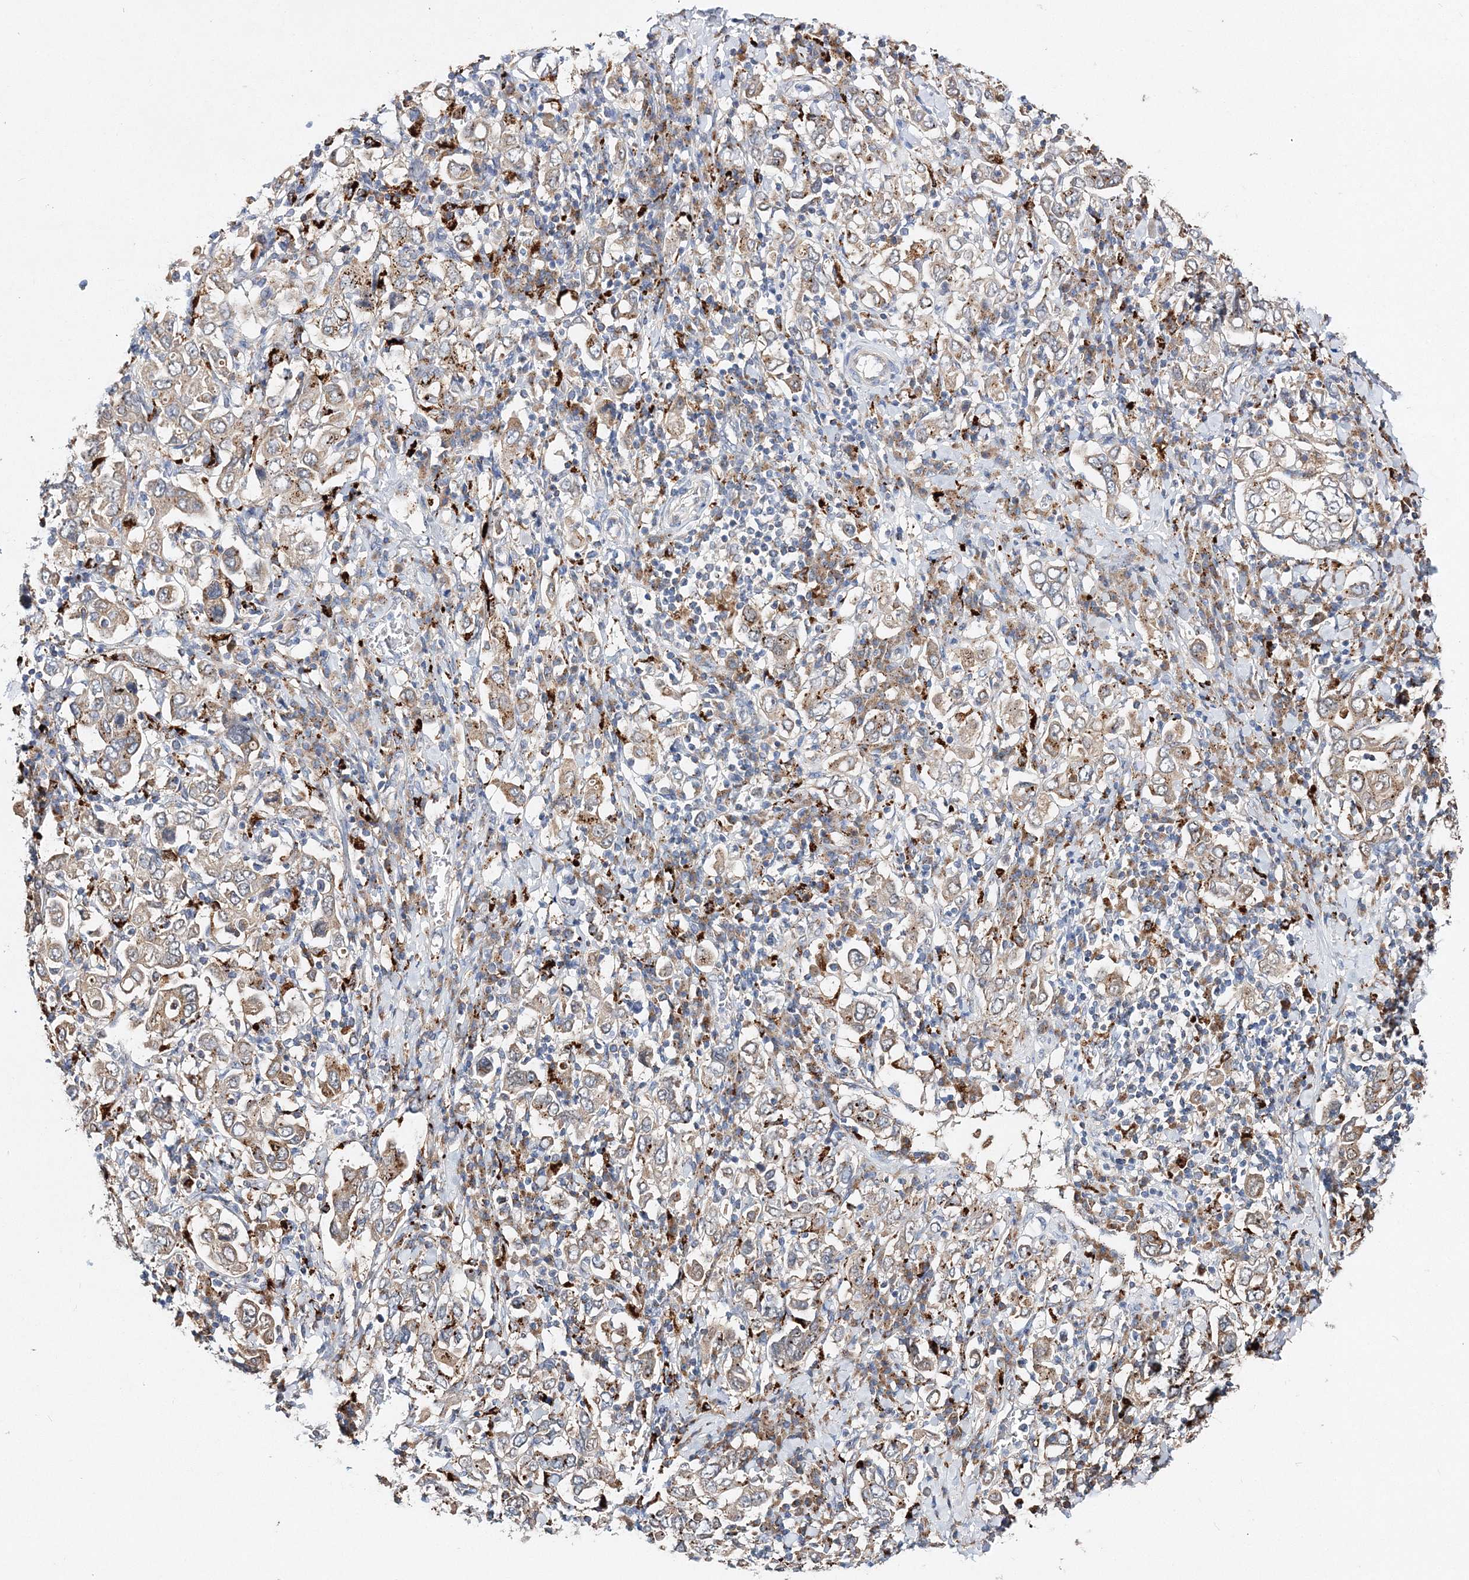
{"staining": {"intensity": "moderate", "quantity": ">75%", "location": "cytoplasmic/membranous"}, "tissue": "stomach cancer", "cell_type": "Tumor cells", "image_type": "cancer", "snomed": [{"axis": "morphology", "description": "Adenocarcinoma, NOS"}, {"axis": "topography", "description": "Stomach, upper"}], "caption": "IHC of human adenocarcinoma (stomach) reveals medium levels of moderate cytoplasmic/membranous expression in approximately >75% of tumor cells. (DAB (3,3'-diaminobenzidine) = brown stain, brightfield microscopy at high magnification).", "gene": "C3orf38", "patient": {"sex": "male", "age": 62}}